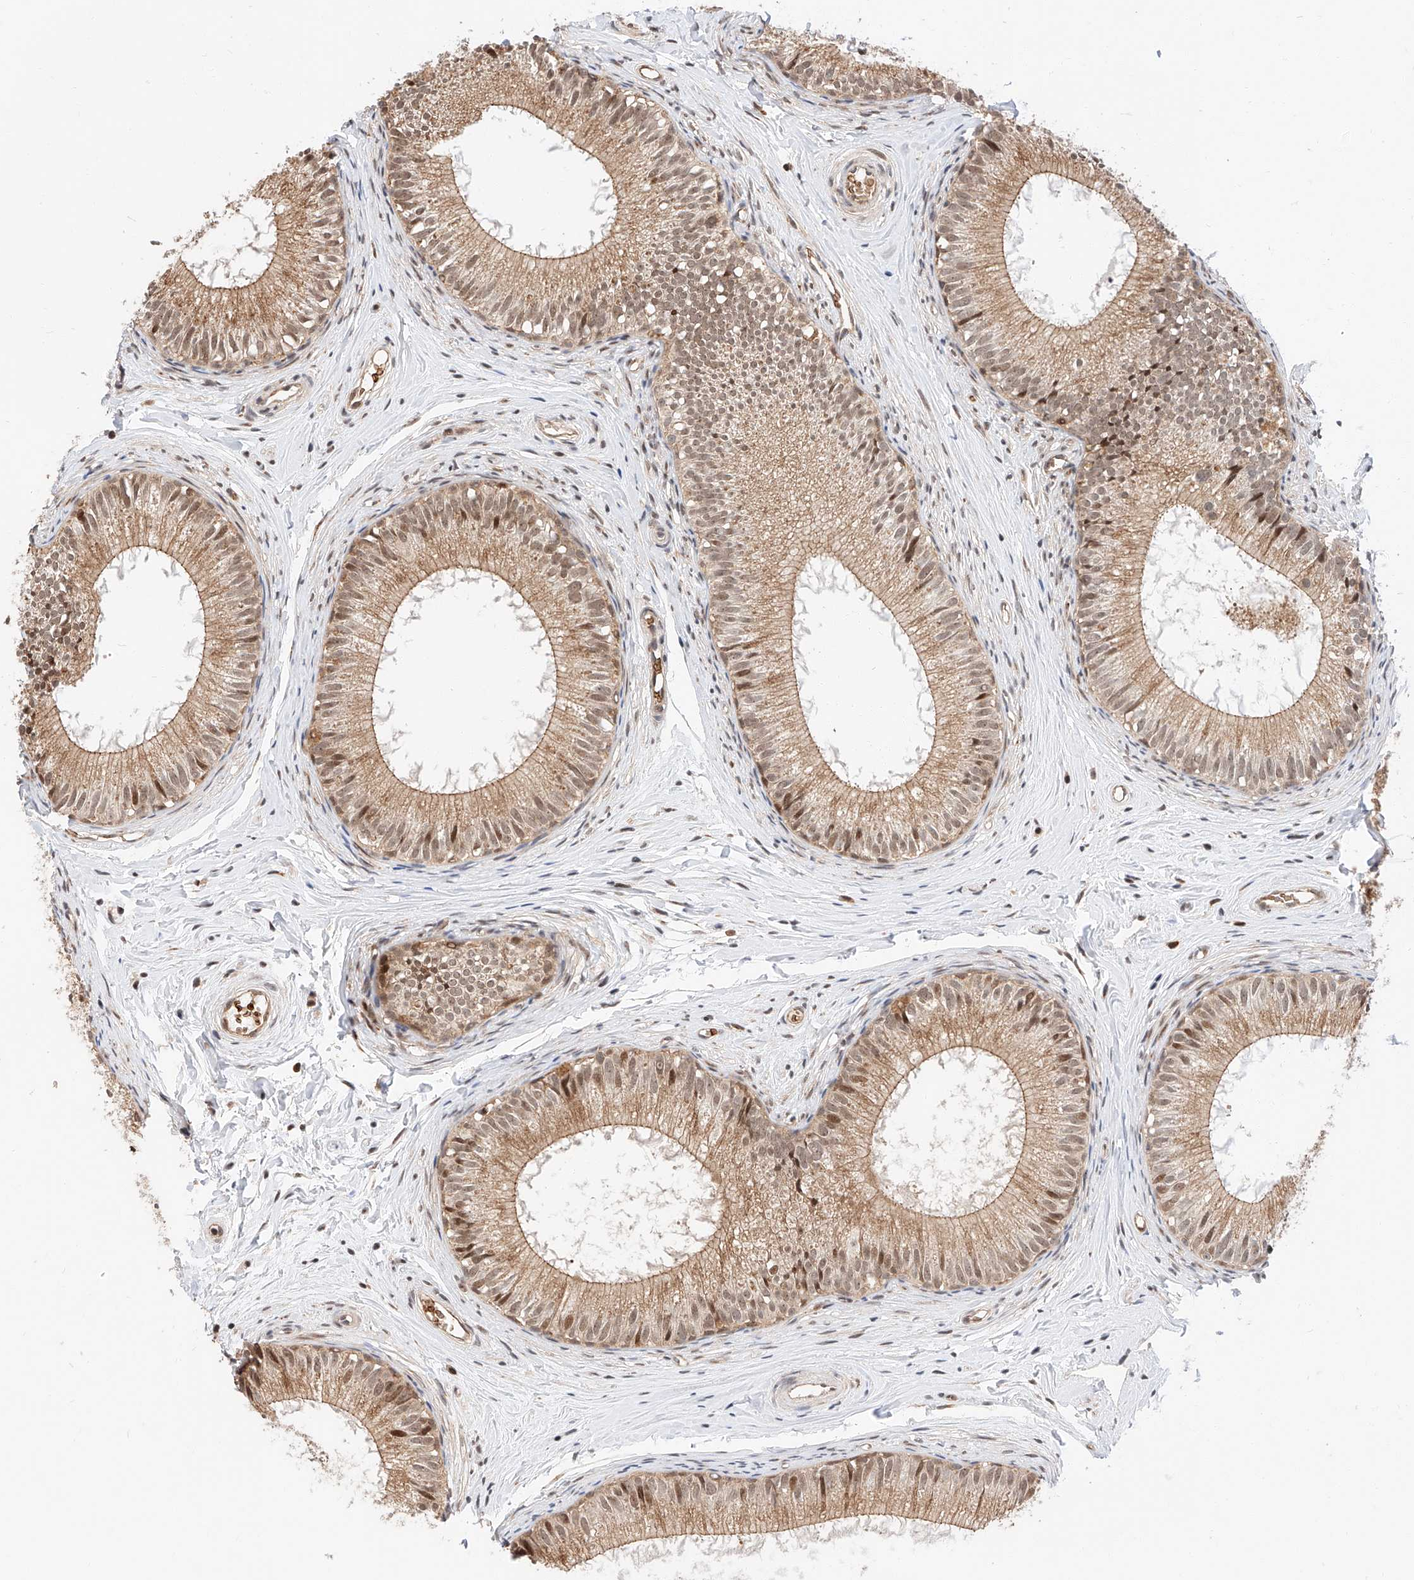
{"staining": {"intensity": "moderate", "quantity": ">75%", "location": "cytoplasmic/membranous,nuclear"}, "tissue": "epididymis", "cell_type": "Glandular cells", "image_type": "normal", "snomed": [{"axis": "morphology", "description": "Normal tissue, NOS"}, {"axis": "topography", "description": "Epididymis"}], "caption": "Protein staining displays moderate cytoplasmic/membranous,nuclear expression in about >75% of glandular cells in unremarkable epididymis. The protein is stained brown, and the nuclei are stained in blue (DAB IHC with brightfield microscopy, high magnification).", "gene": "THTPA", "patient": {"sex": "male", "age": 34}}